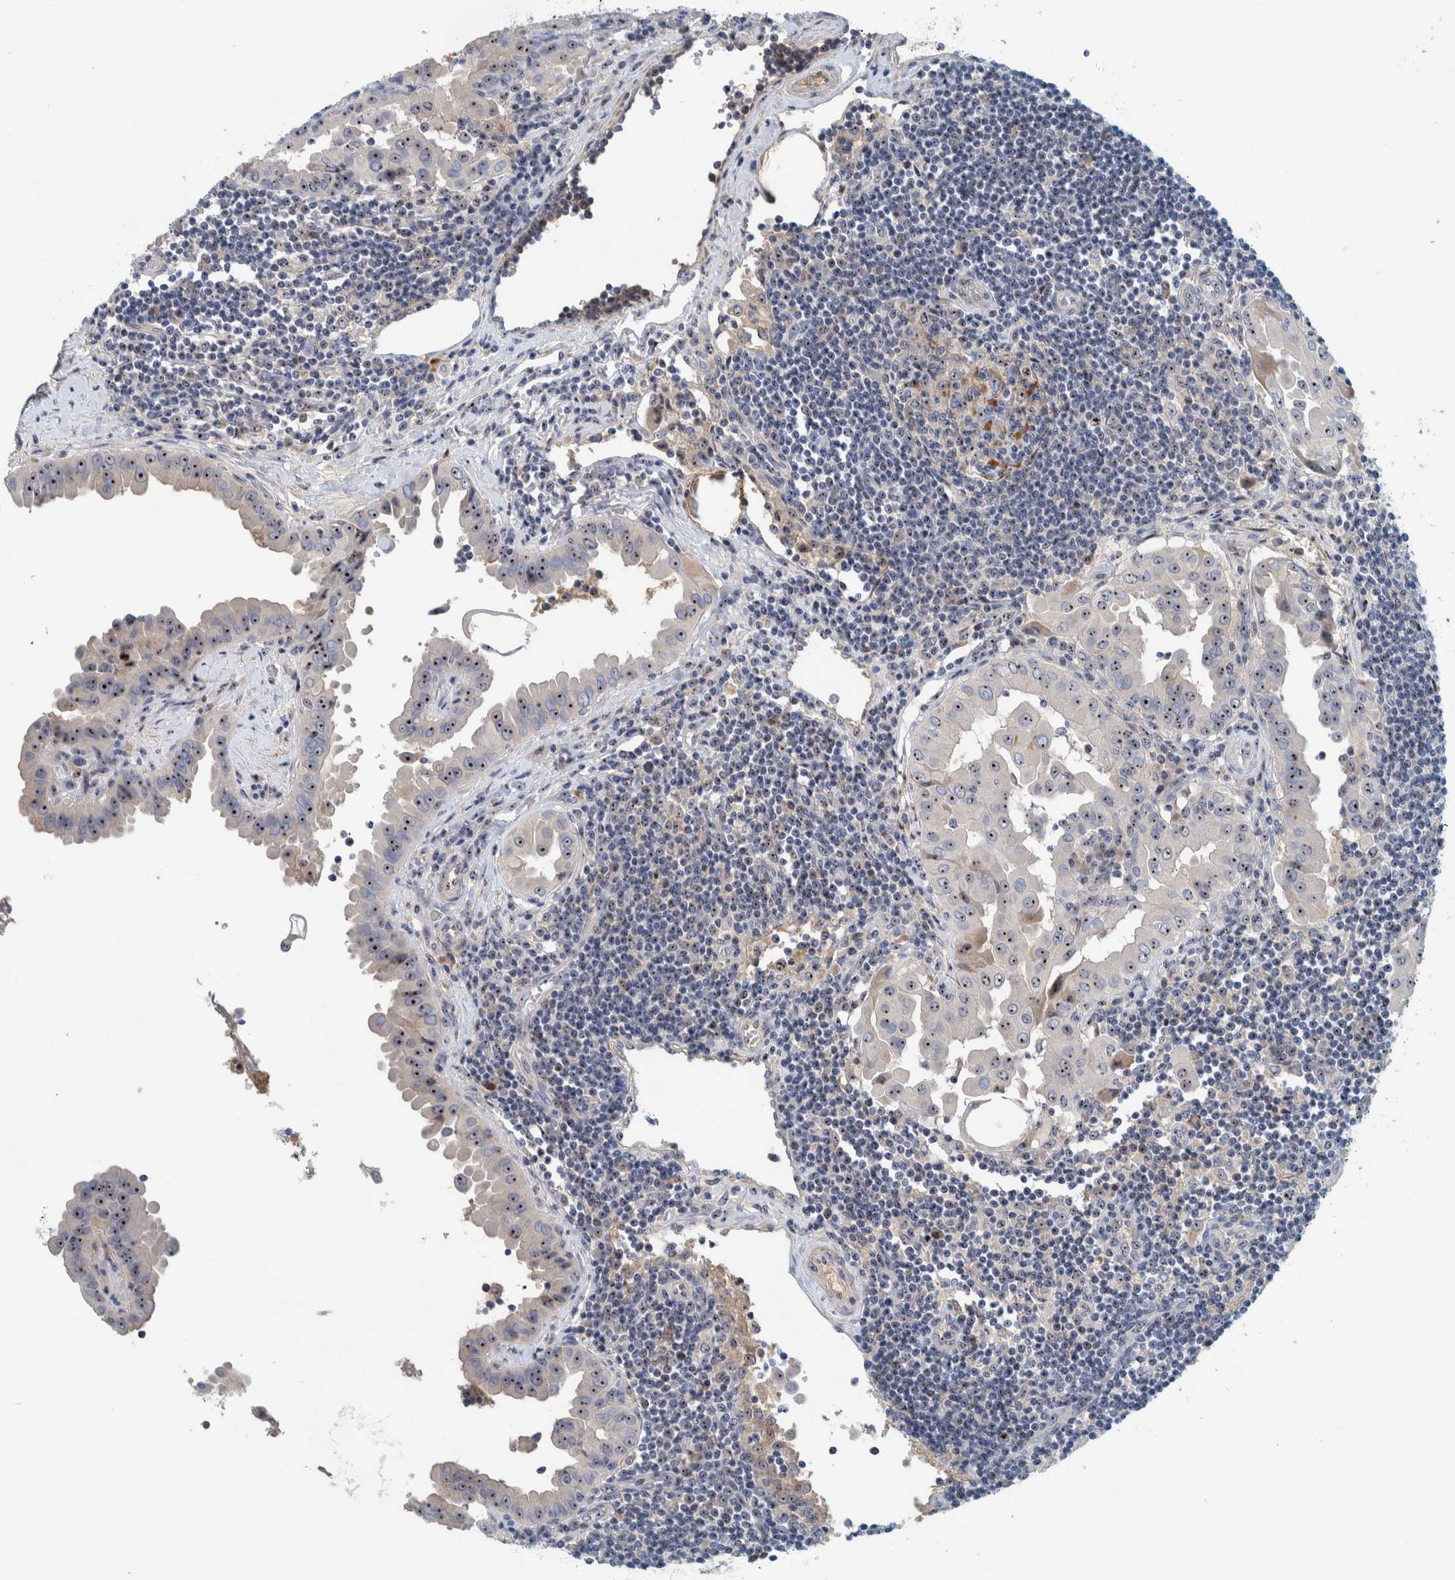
{"staining": {"intensity": "strong", "quantity": ">75%", "location": "nuclear"}, "tissue": "thyroid cancer", "cell_type": "Tumor cells", "image_type": "cancer", "snomed": [{"axis": "morphology", "description": "Papillary adenocarcinoma, NOS"}, {"axis": "topography", "description": "Thyroid gland"}], "caption": "Immunohistochemical staining of human thyroid papillary adenocarcinoma shows high levels of strong nuclear staining in approximately >75% of tumor cells.", "gene": "NOL11", "patient": {"sex": "male", "age": 33}}